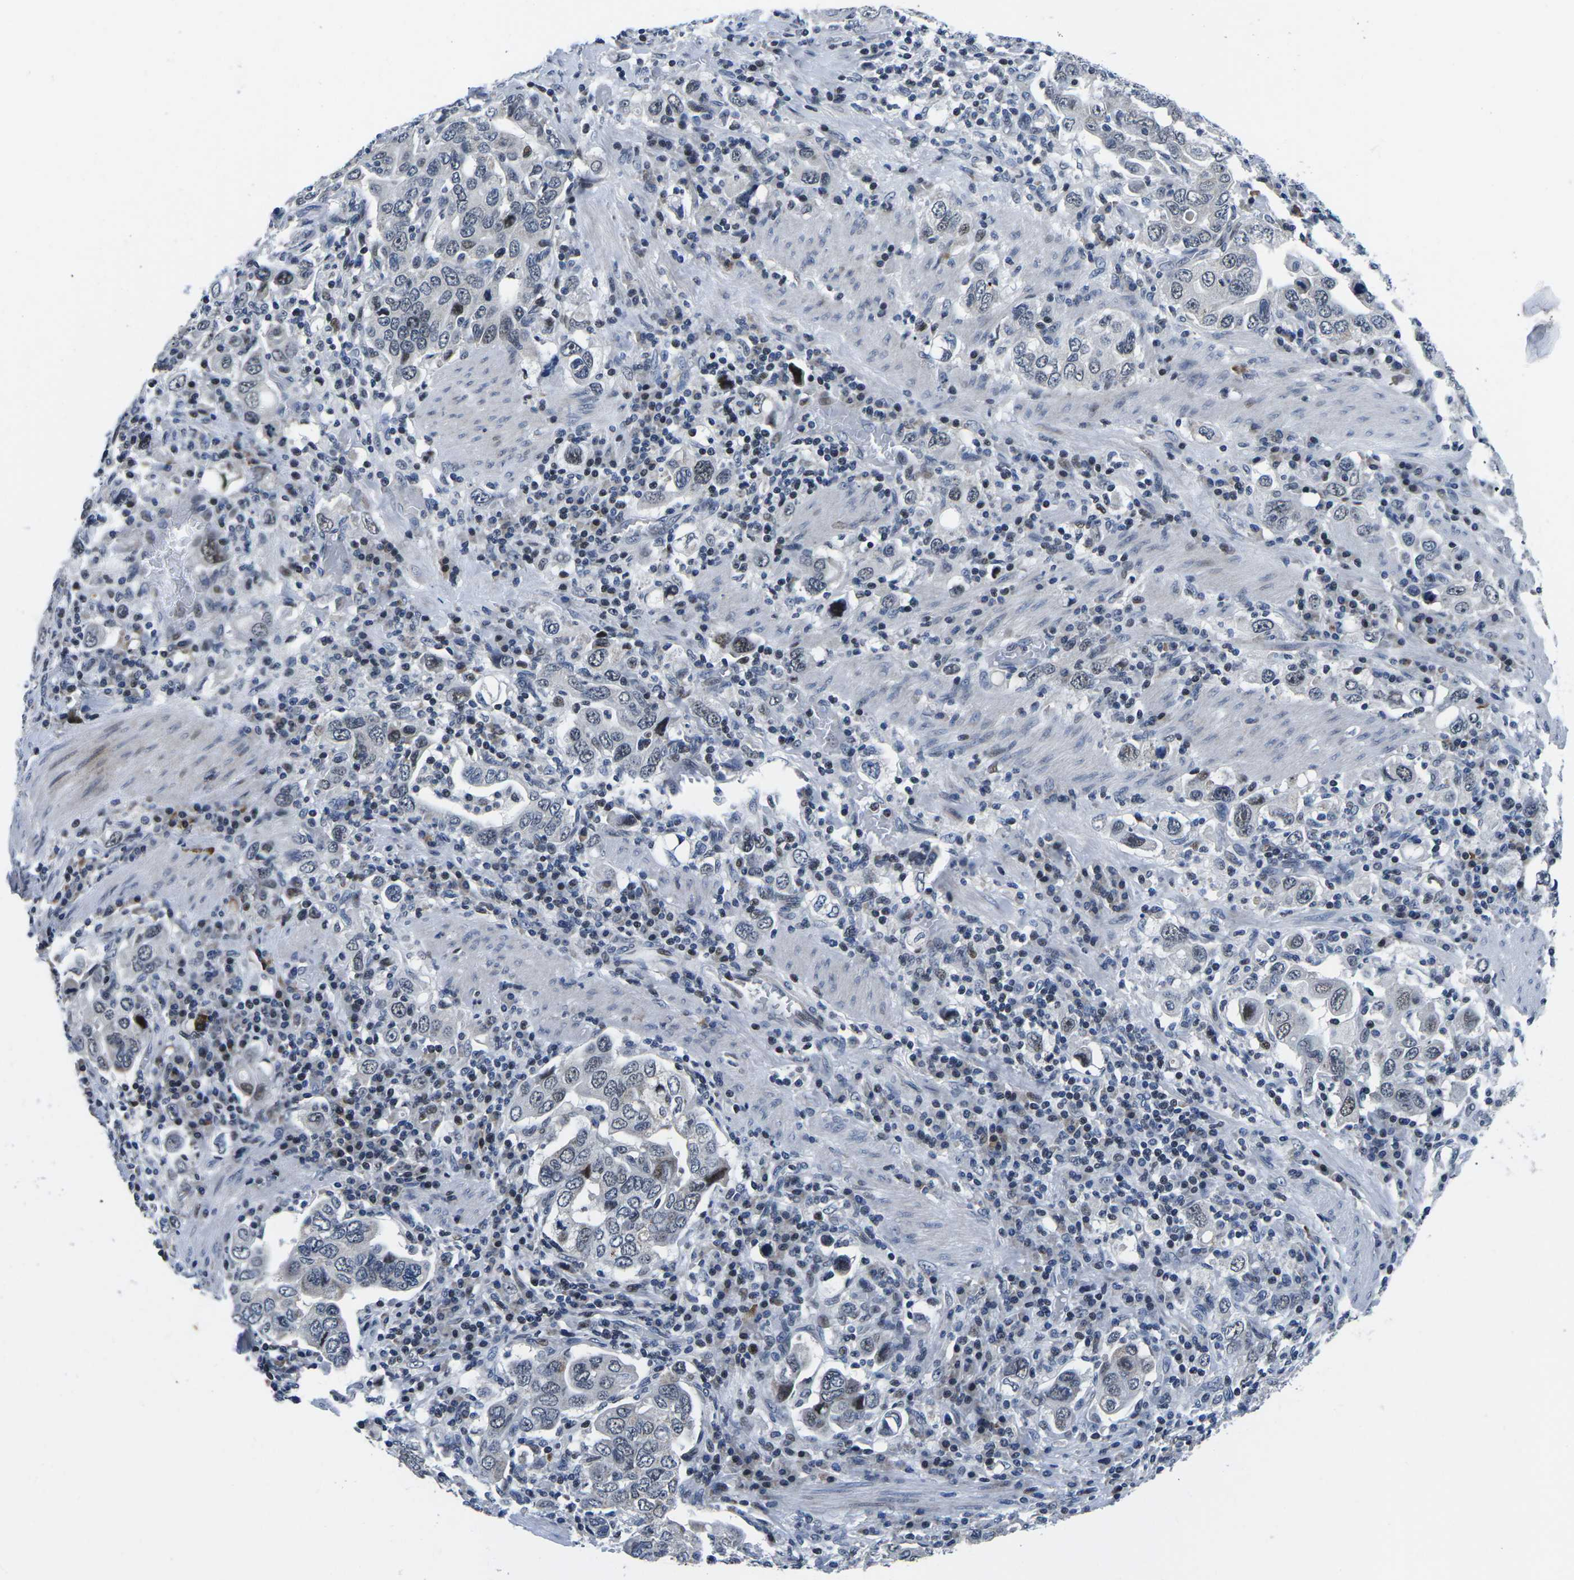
{"staining": {"intensity": "moderate", "quantity": "<25%", "location": "nuclear"}, "tissue": "stomach cancer", "cell_type": "Tumor cells", "image_type": "cancer", "snomed": [{"axis": "morphology", "description": "Adenocarcinoma, NOS"}, {"axis": "topography", "description": "Stomach, upper"}], "caption": "Stomach adenocarcinoma stained with a protein marker exhibits moderate staining in tumor cells.", "gene": "CDC73", "patient": {"sex": "male", "age": 62}}